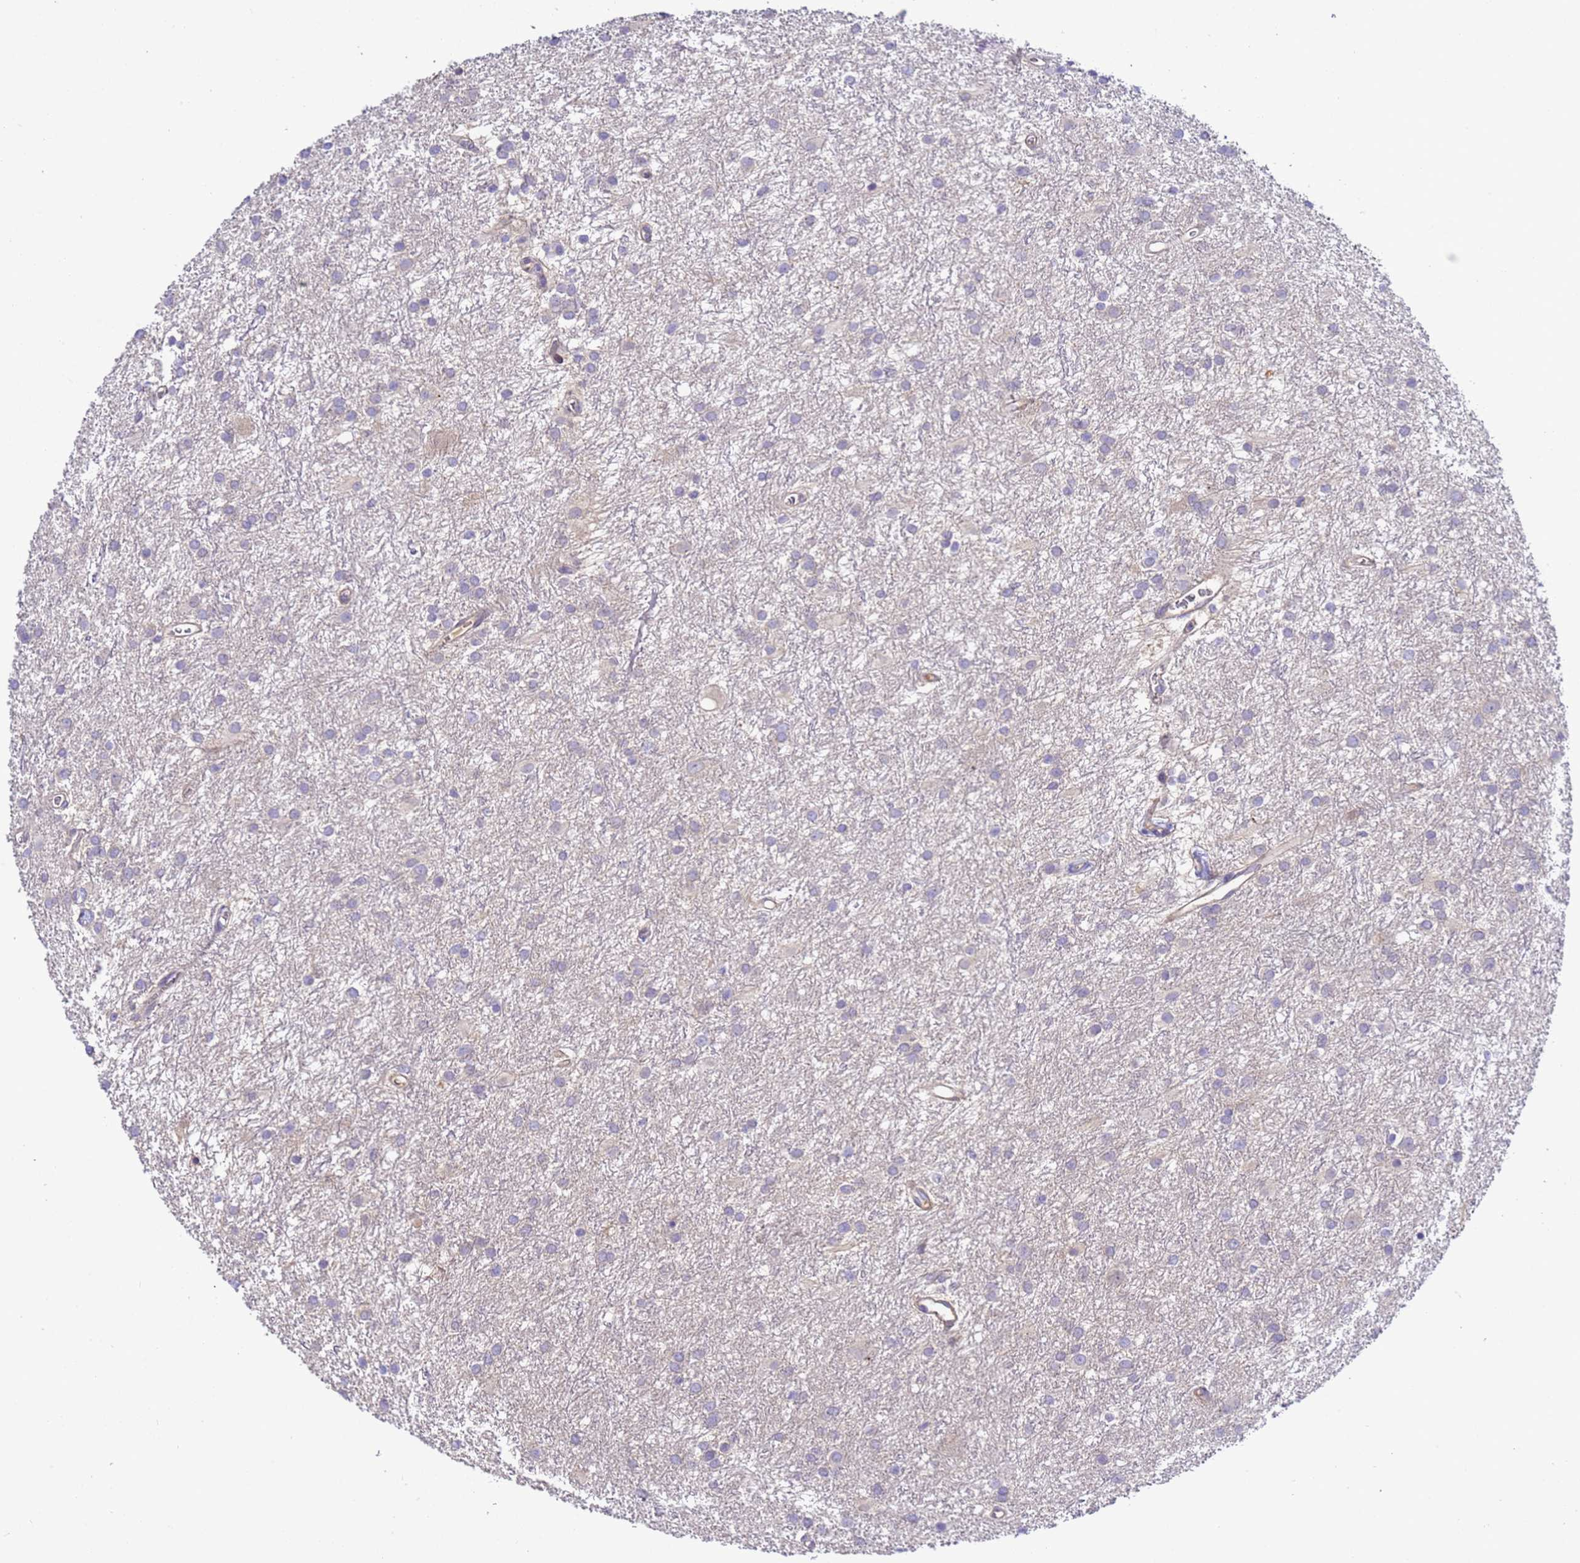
{"staining": {"intensity": "negative", "quantity": "none", "location": "none"}, "tissue": "glioma", "cell_type": "Tumor cells", "image_type": "cancer", "snomed": [{"axis": "morphology", "description": "Glioma, malignant, High grade"}, {"axis": "topography", "description": "Brain"}], "caption": "A high-resolution photomicrograph shows immunohistochemistry (IHC) staining of malignant high-grade glioma, which shows no significant staining in tumor cells. Brightfield microscopy of immunohistochemistry (IHC) stained with DAB (3,3'-diaminobenzidine) (brown) and hematoxylin (blue), captured at high magnification.", "gene": "TBCD", "patient": {"sex": "female", "age": 50}}